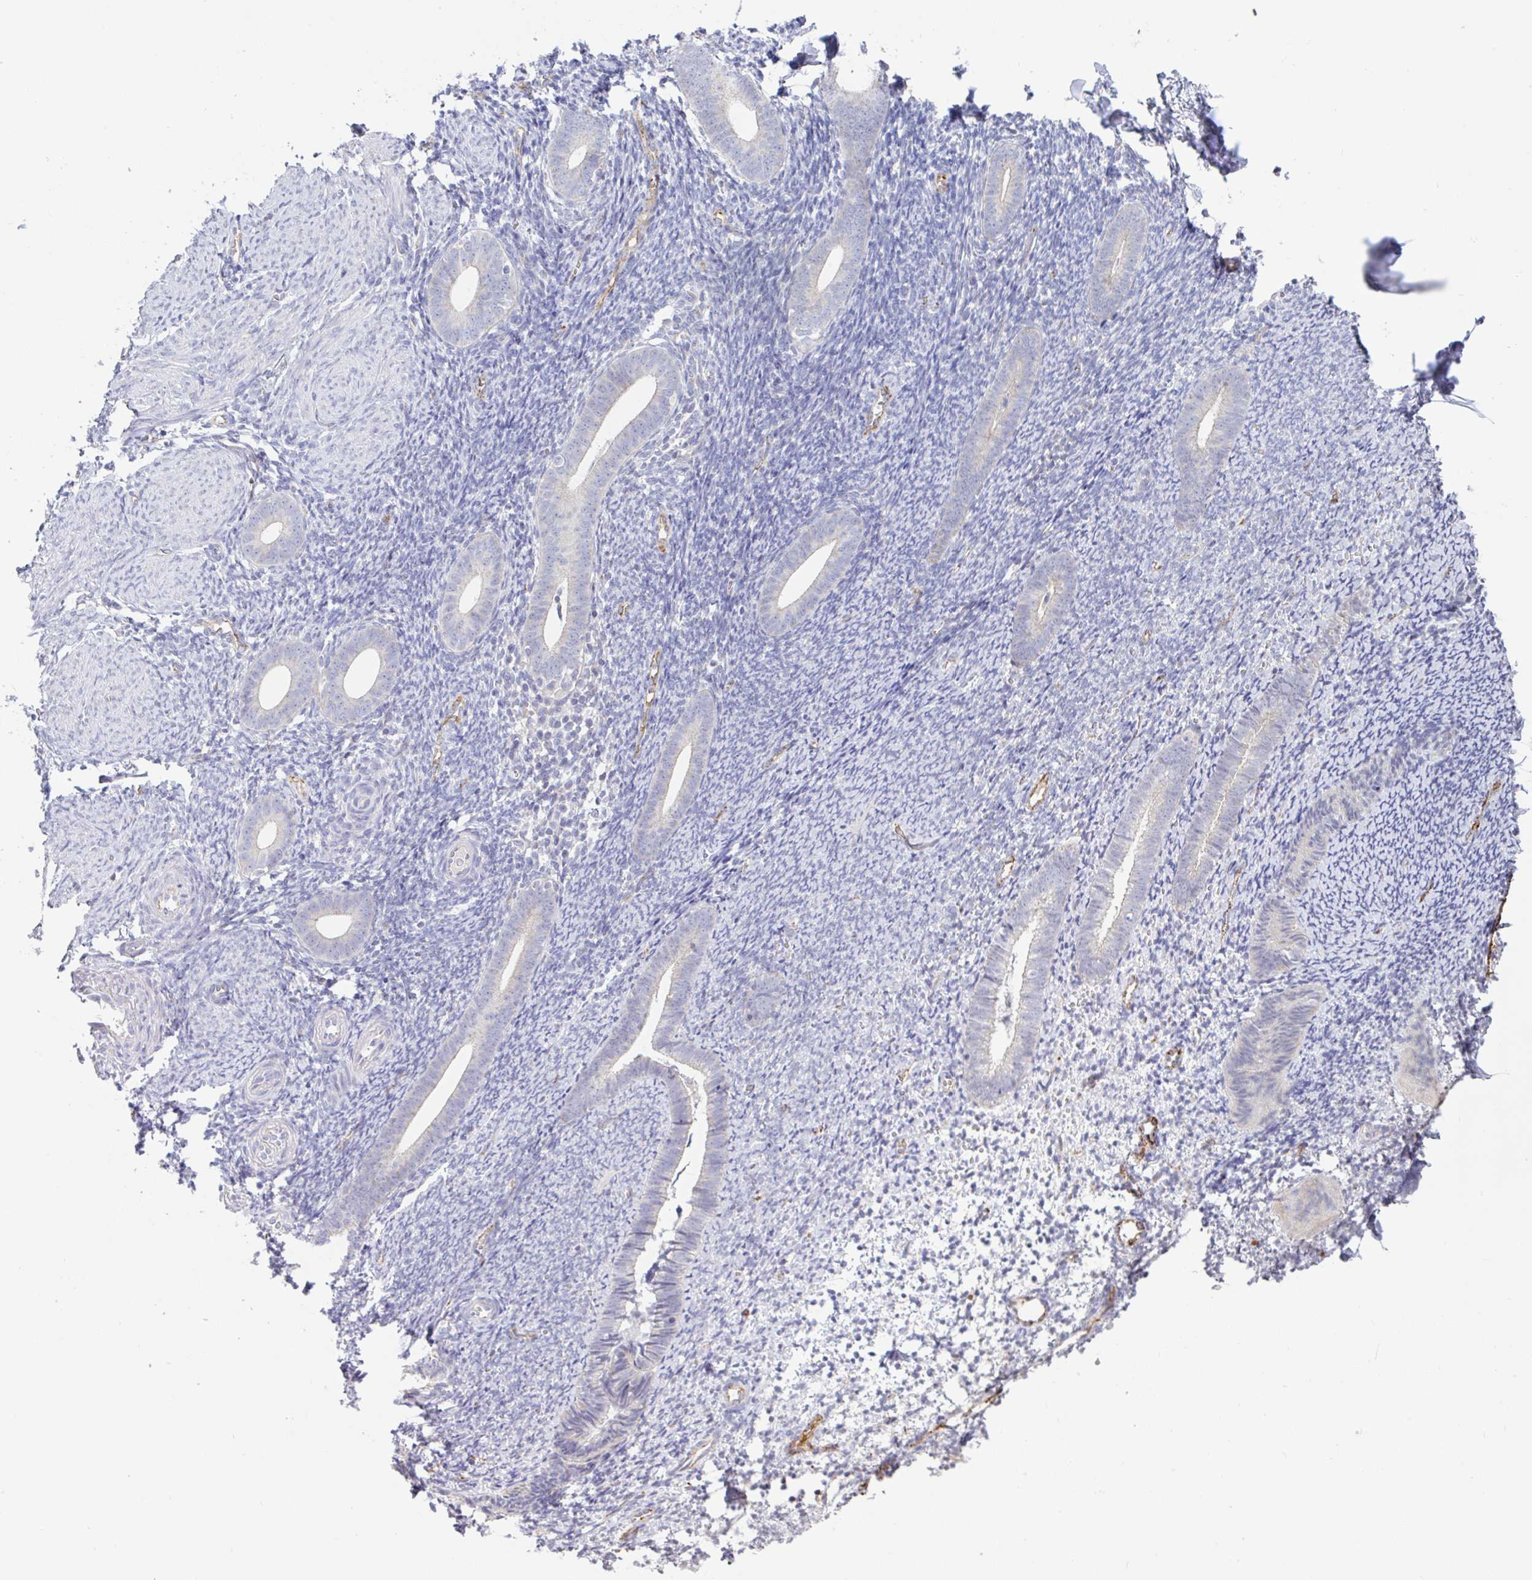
{"staining": {"intensity": "negative", "quantity": "none", "location": "none"}, "tissue": "endometrium", "cell_type": "Cells in endometrial stroma", "image_type": "normal", "snomed": [{"axis": "morphology", "description": "Normal tissue, NOS"}, {"axis": "topography", "description": "Endometrium"}], "caption": "High power microscopy histopathology image of an immunohistochemistry (IHC) photomicrograph of benign endometrium, revealing no significant expression in cells in endometrial stroma. (DAB immunohistochemistry visualized using brightfield microscopy, high magnification).", "gene": "PLCD4", "patient": {"sex": "female", "age": 39}}